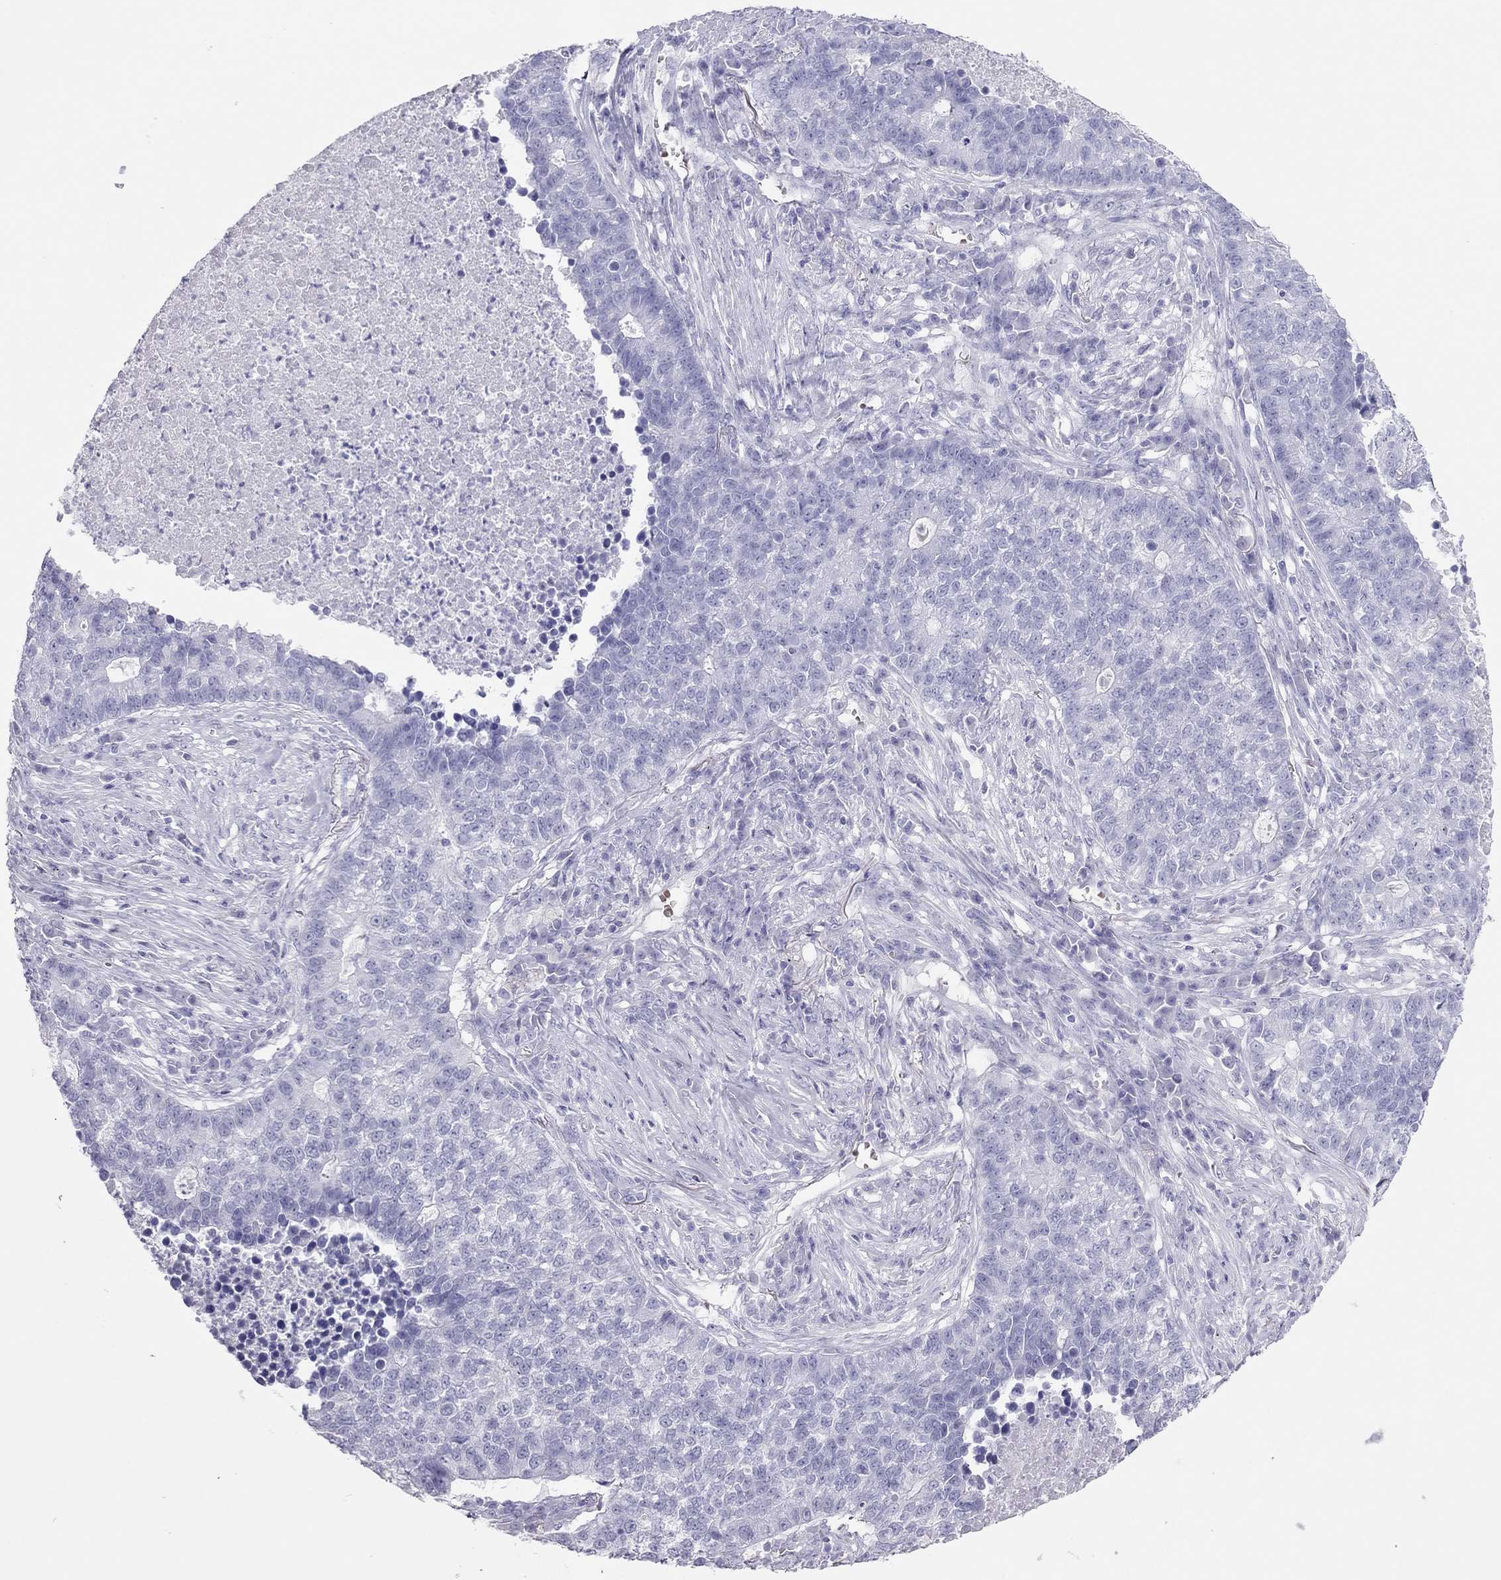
{"staining": {"intensity": "negative", "quantity": "none", "location": "none"}, "tissue": "lung cancer", "cell_type": "Tumor cells", "image_type": "cancer", "snomed": [{"axis": "morphology", "description": "Adenocarcinoma, NOS"}, {"axis": "topography", "description": "Lung"}], "caption": "An immunohistochemistry micrograph of adenocarcinoma (lung) is shown. There is no staining in tumor cells of adenocarcinoma (lung). (Immunohistochemistry, brightfield microscopy, high magnification).", "gene": "TSHB", "patient": {"sex": "male", "age": 57}}